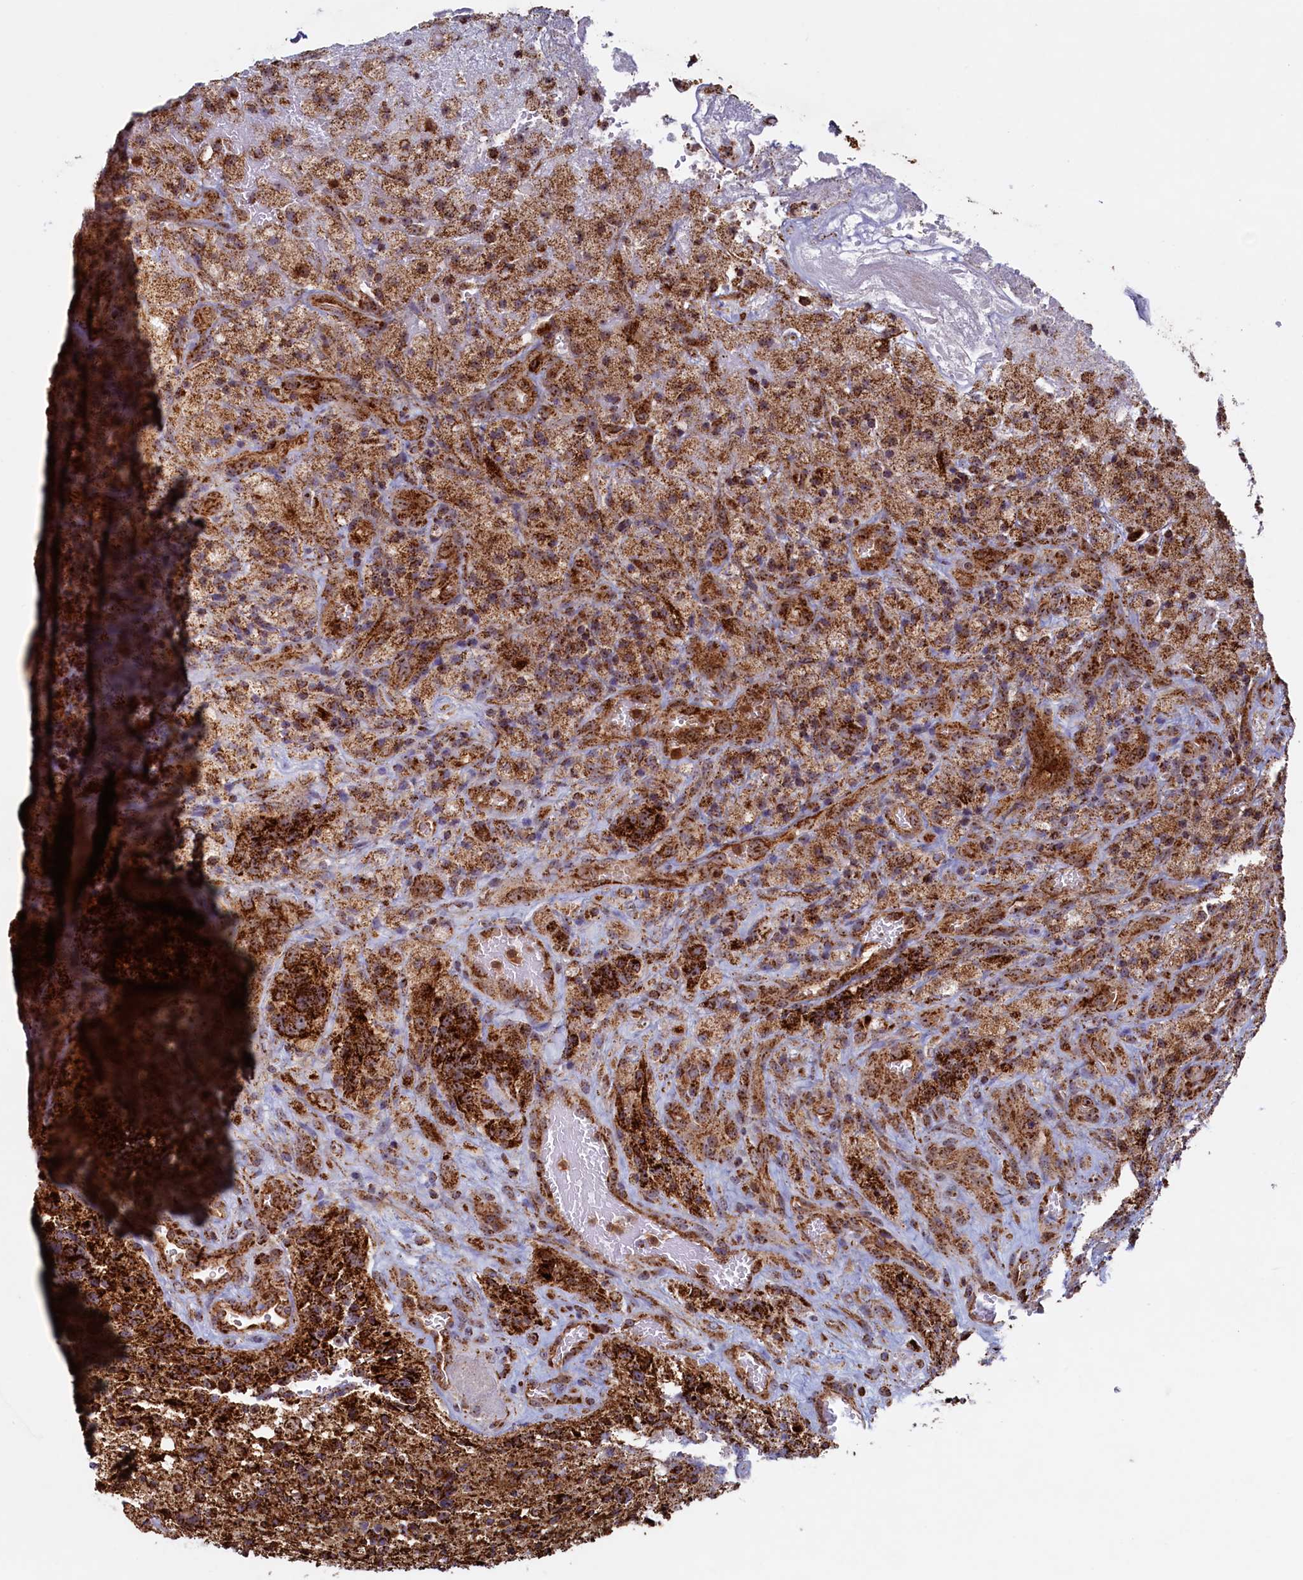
{"staining": {"intensity": "strong", "quantity": ">75%", "location": "cytoplasmic/membranous"}, "tissue": "glioma", "cell_type": "Tumor cells", "image_type": "cancer", "snomed": [{"axis": "morphology", "description": "Glioma, malignant, High grade"}, {"axis": "topography", "description": "Brain"}], "caption": "Glioma stained with a protein marker exhibits strong staining in tumor cells.", "gene": "UBE3B", "patient": {"sex": "male", "age": 69}}